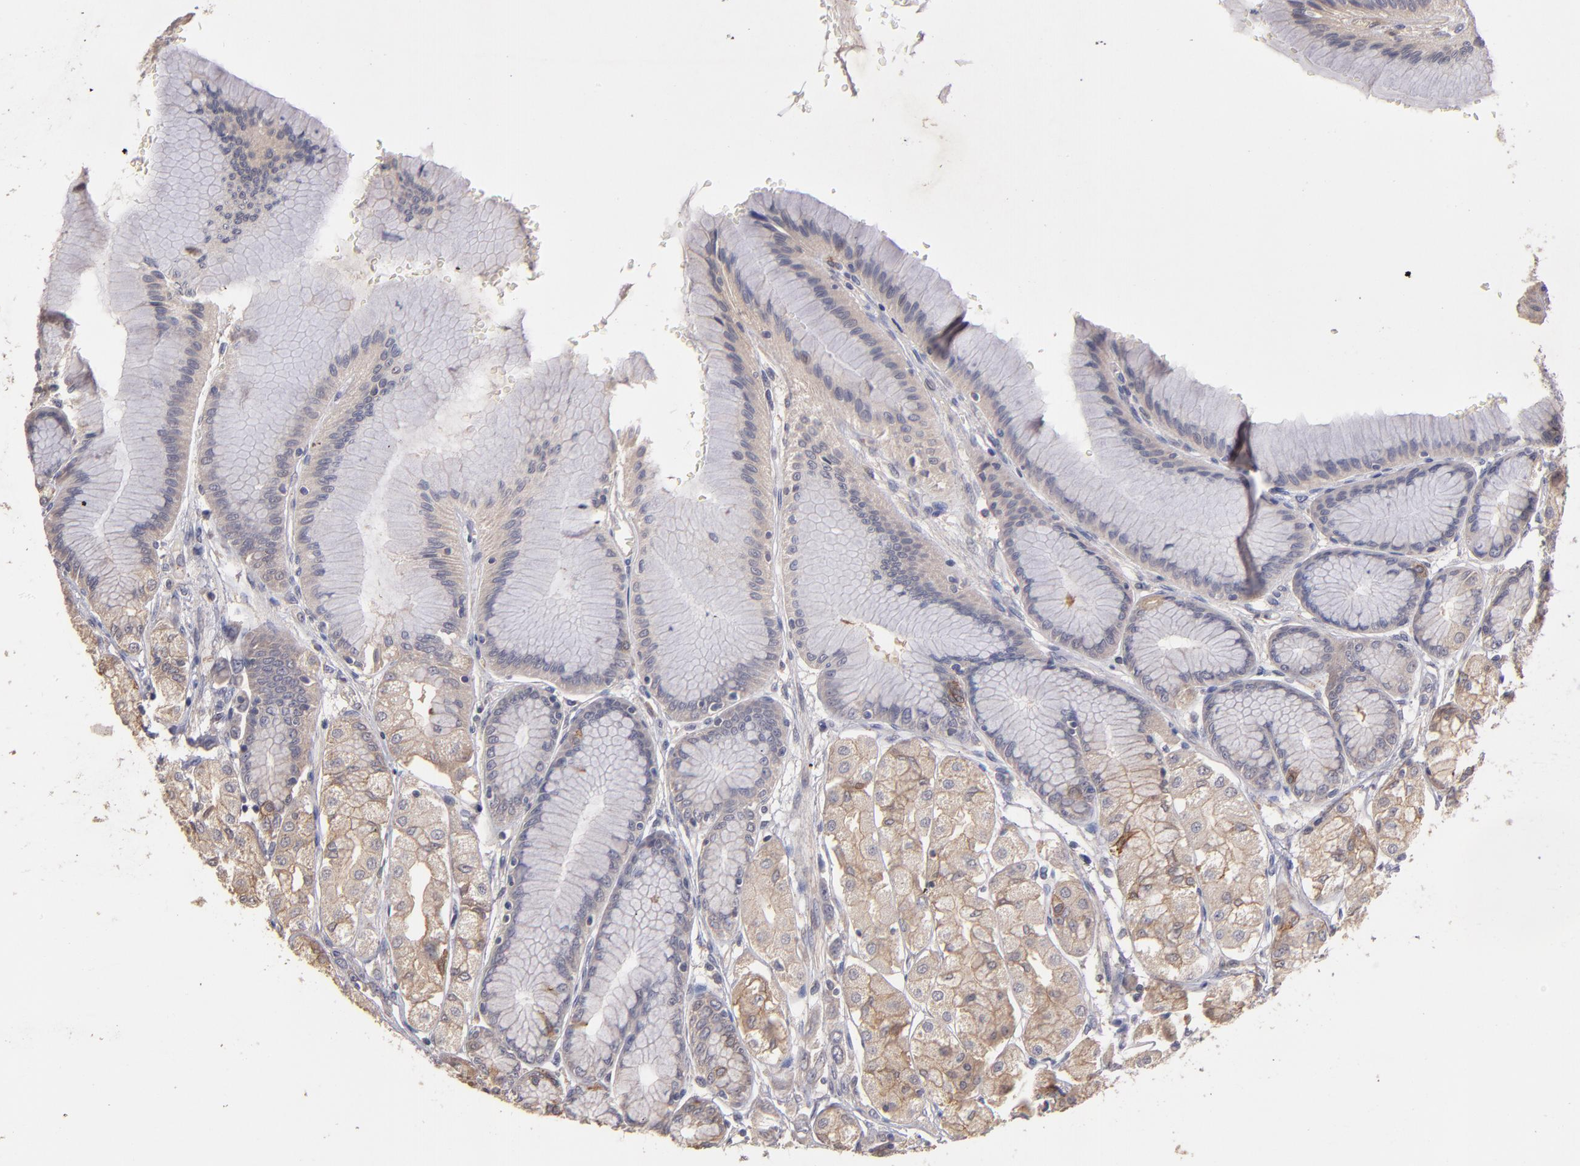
{"staining": {"intensity": "moderate", "quantity": "25%-75%", "location": "cytoplasmic/membranous"}, "tissue": "stomach", "cell_type": "Glandular cells", "image_type": "normal", "snomed": [{"axis": "morphology", "description": "Normal tissue, NOS"}, {"axis": "morphology", "description": "Adenocarcinoma, NOS"}, {"axis": "topography", "description": "Stomach"}, {"axis": "topography", "description": "Stomach, lower"}], "caption": "Immunohistochemical staining of unremarkable human stomach reveals 25%-75% levels of moderate cytoplasmic/membranous protein positivity in about 25%-75% of glandular cells.", "gene": "GNAZ", "patient": {"sex": "female", "age": 65}}